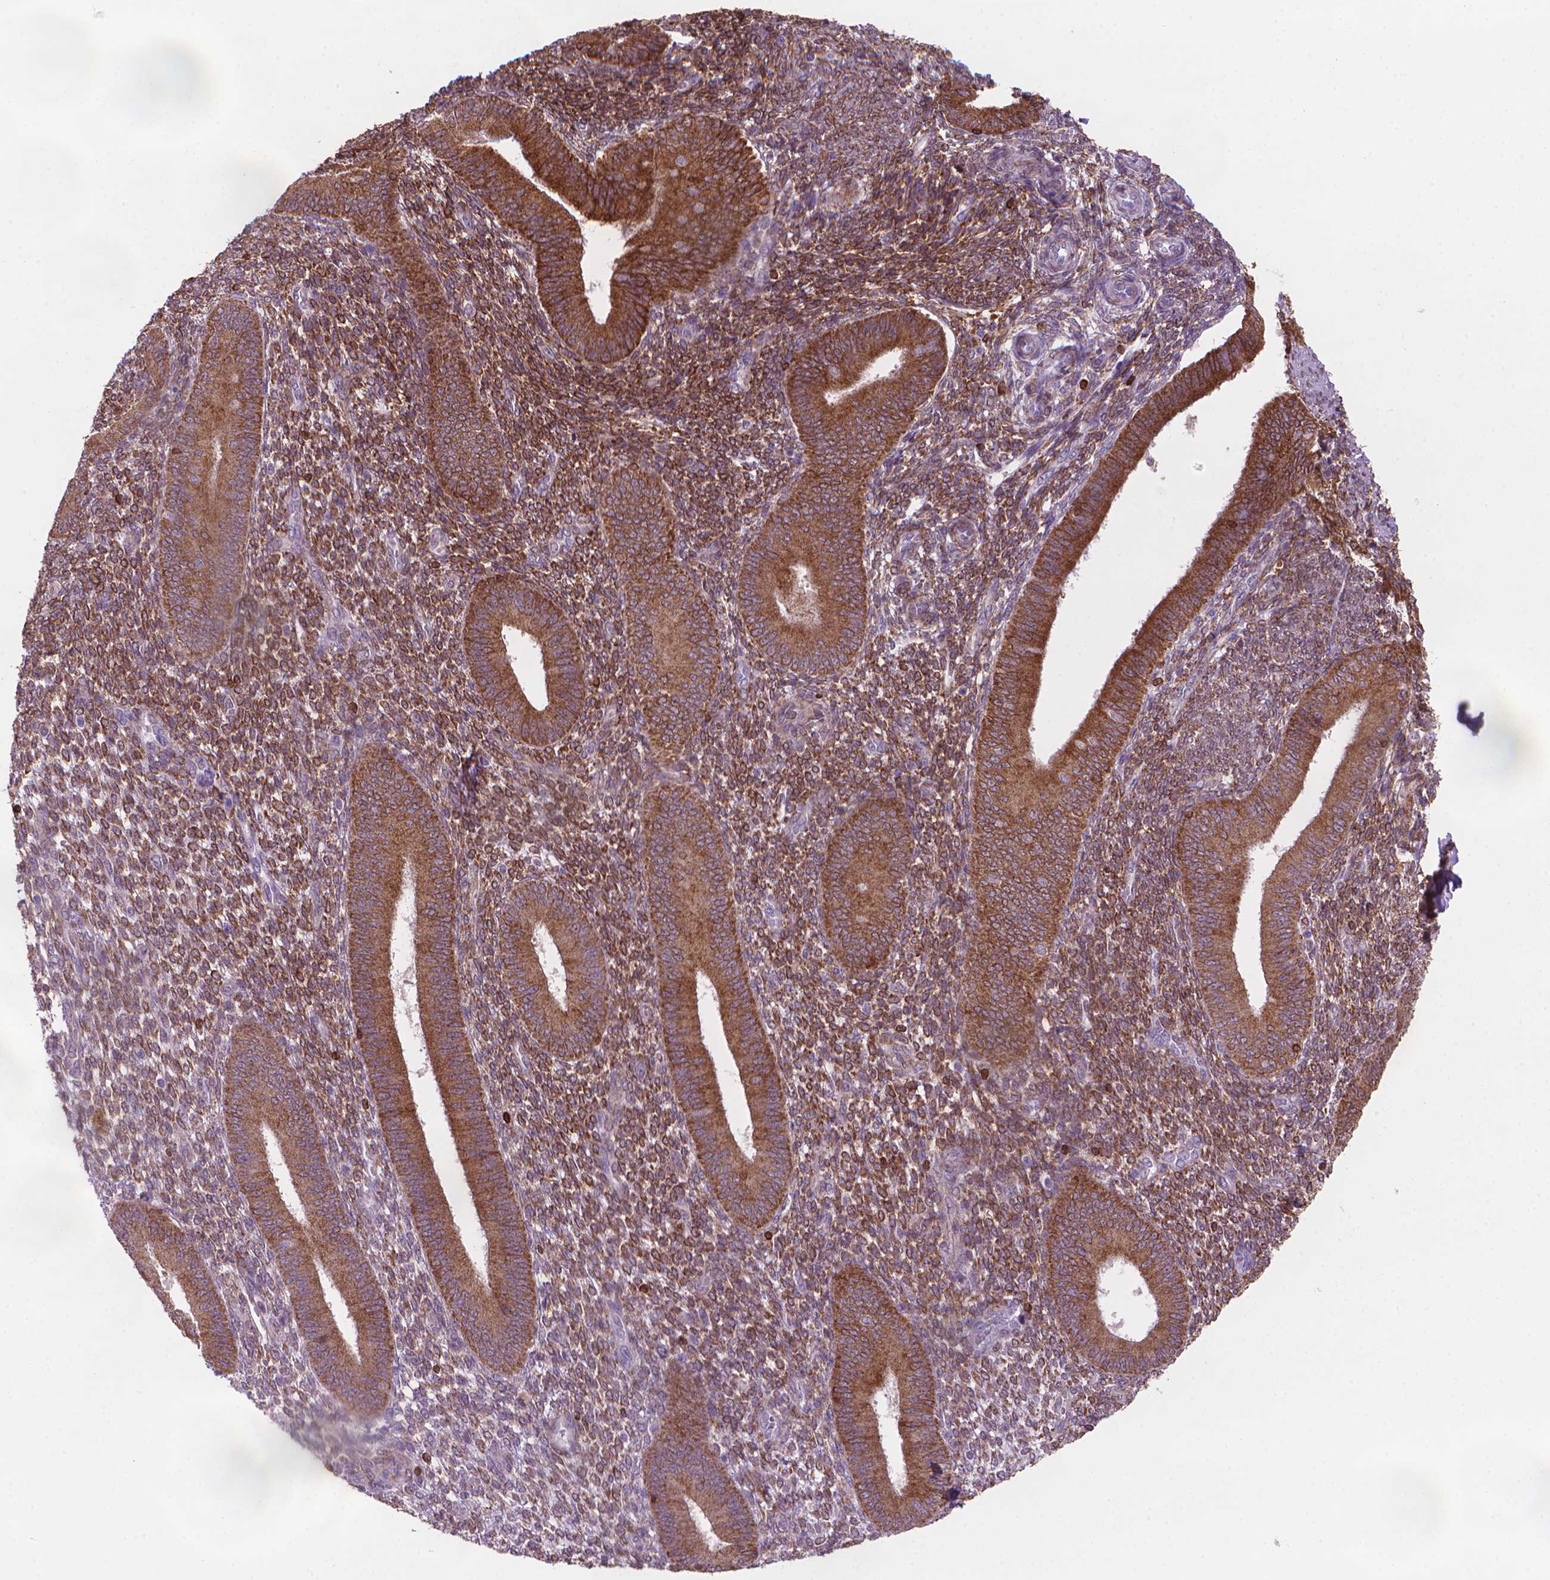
{"staining": {"intensity": "strong", "quantity": "25%-75%", "location": "cytoplasmic/membranous"}, "tissue": "endometrium", "cell_type": "Cells in endometrial stroma", "image_type": "normal", "snomed": [{"axis": "morphology", "description": "Normal tissue, NOS"}, {"axis": "topography", "description": "Endometrium"}], "caption": "Immunohistochemistry micrograph of unremarkable endometrium stained for a protein (brown), which displays high levels of strong cytoplasmic/membranous positivity in about 25%-75% of cells in endometrial stroma.", "gene": "BCL2", "patient": {"sex": "female", "age": 39}}